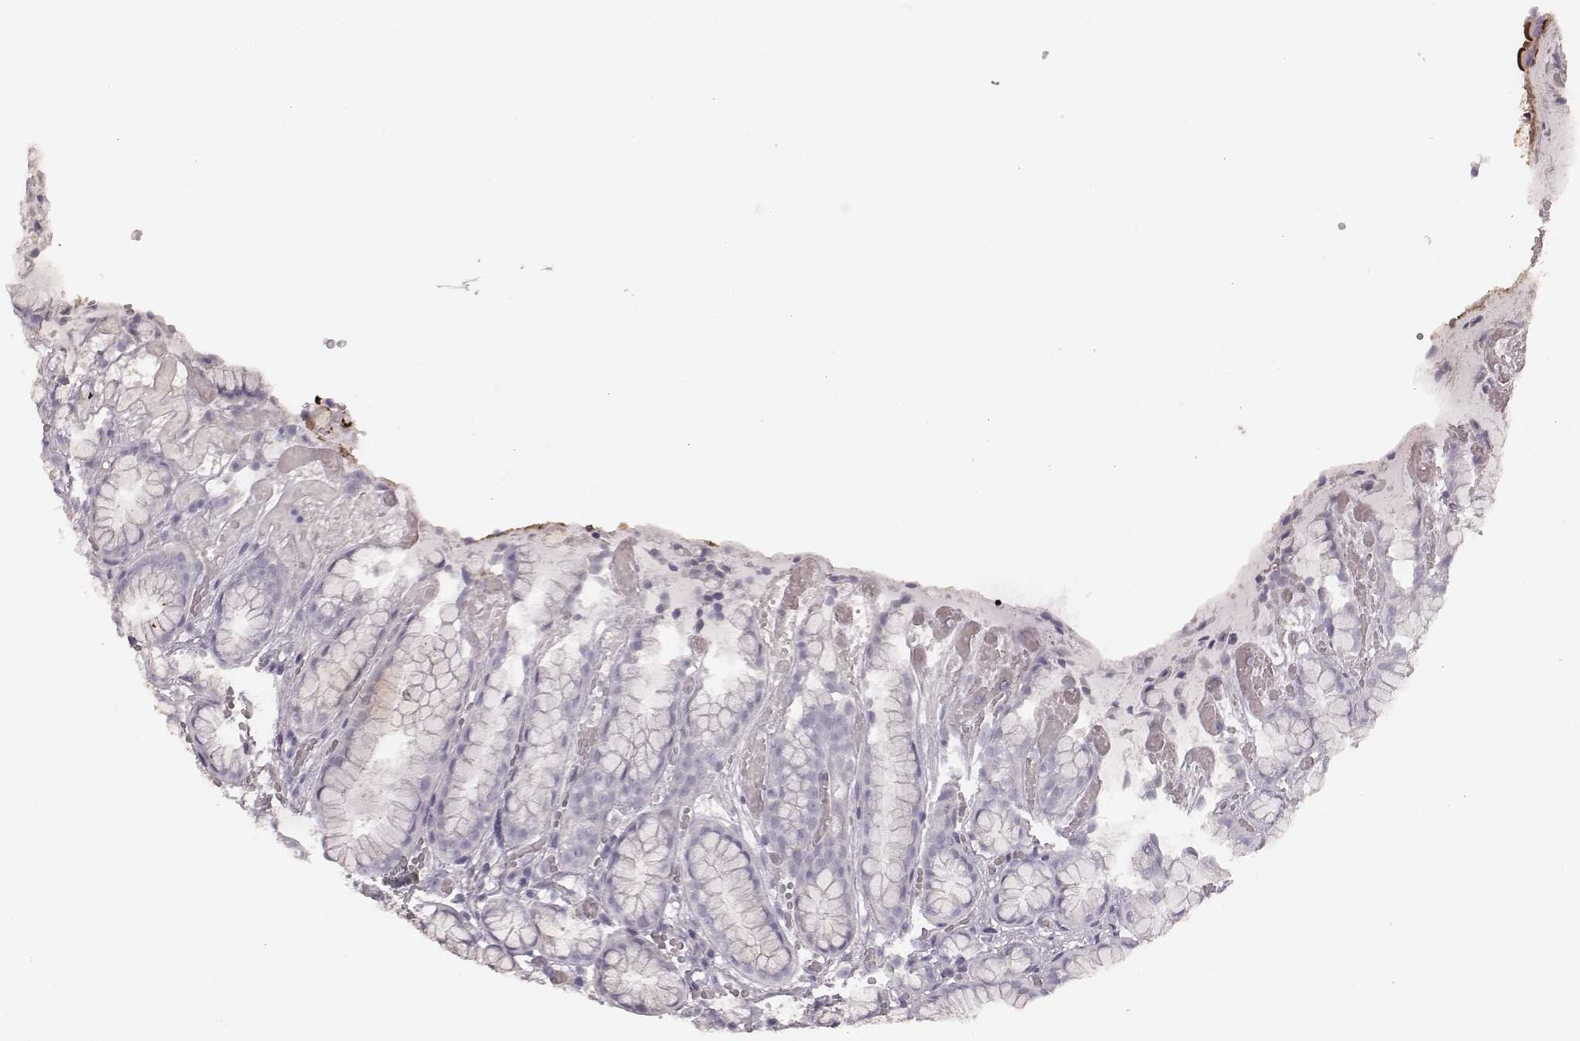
{"staining": {"intensity": "negative", "quantity": "none", "location": "none"}, "tissue": "stomach", "cell_type": "Glandular cells", "image_type": "normal", "snomed": [{"axis": "morphology", "description": "Normal tissue, NOS"}, {"axis": "topography", "description": "Stomach"}], "caption": "Immunohistochemistry image of normal stomach: stomach stained with DAB reveals no significant protein staining in glandular cells. The staining is performed using DAB brown chromogen with nuclei counter-stained in using hematoxylin.", "gene": "SPA17", "patient": {"sex": "male", "age": 70}}